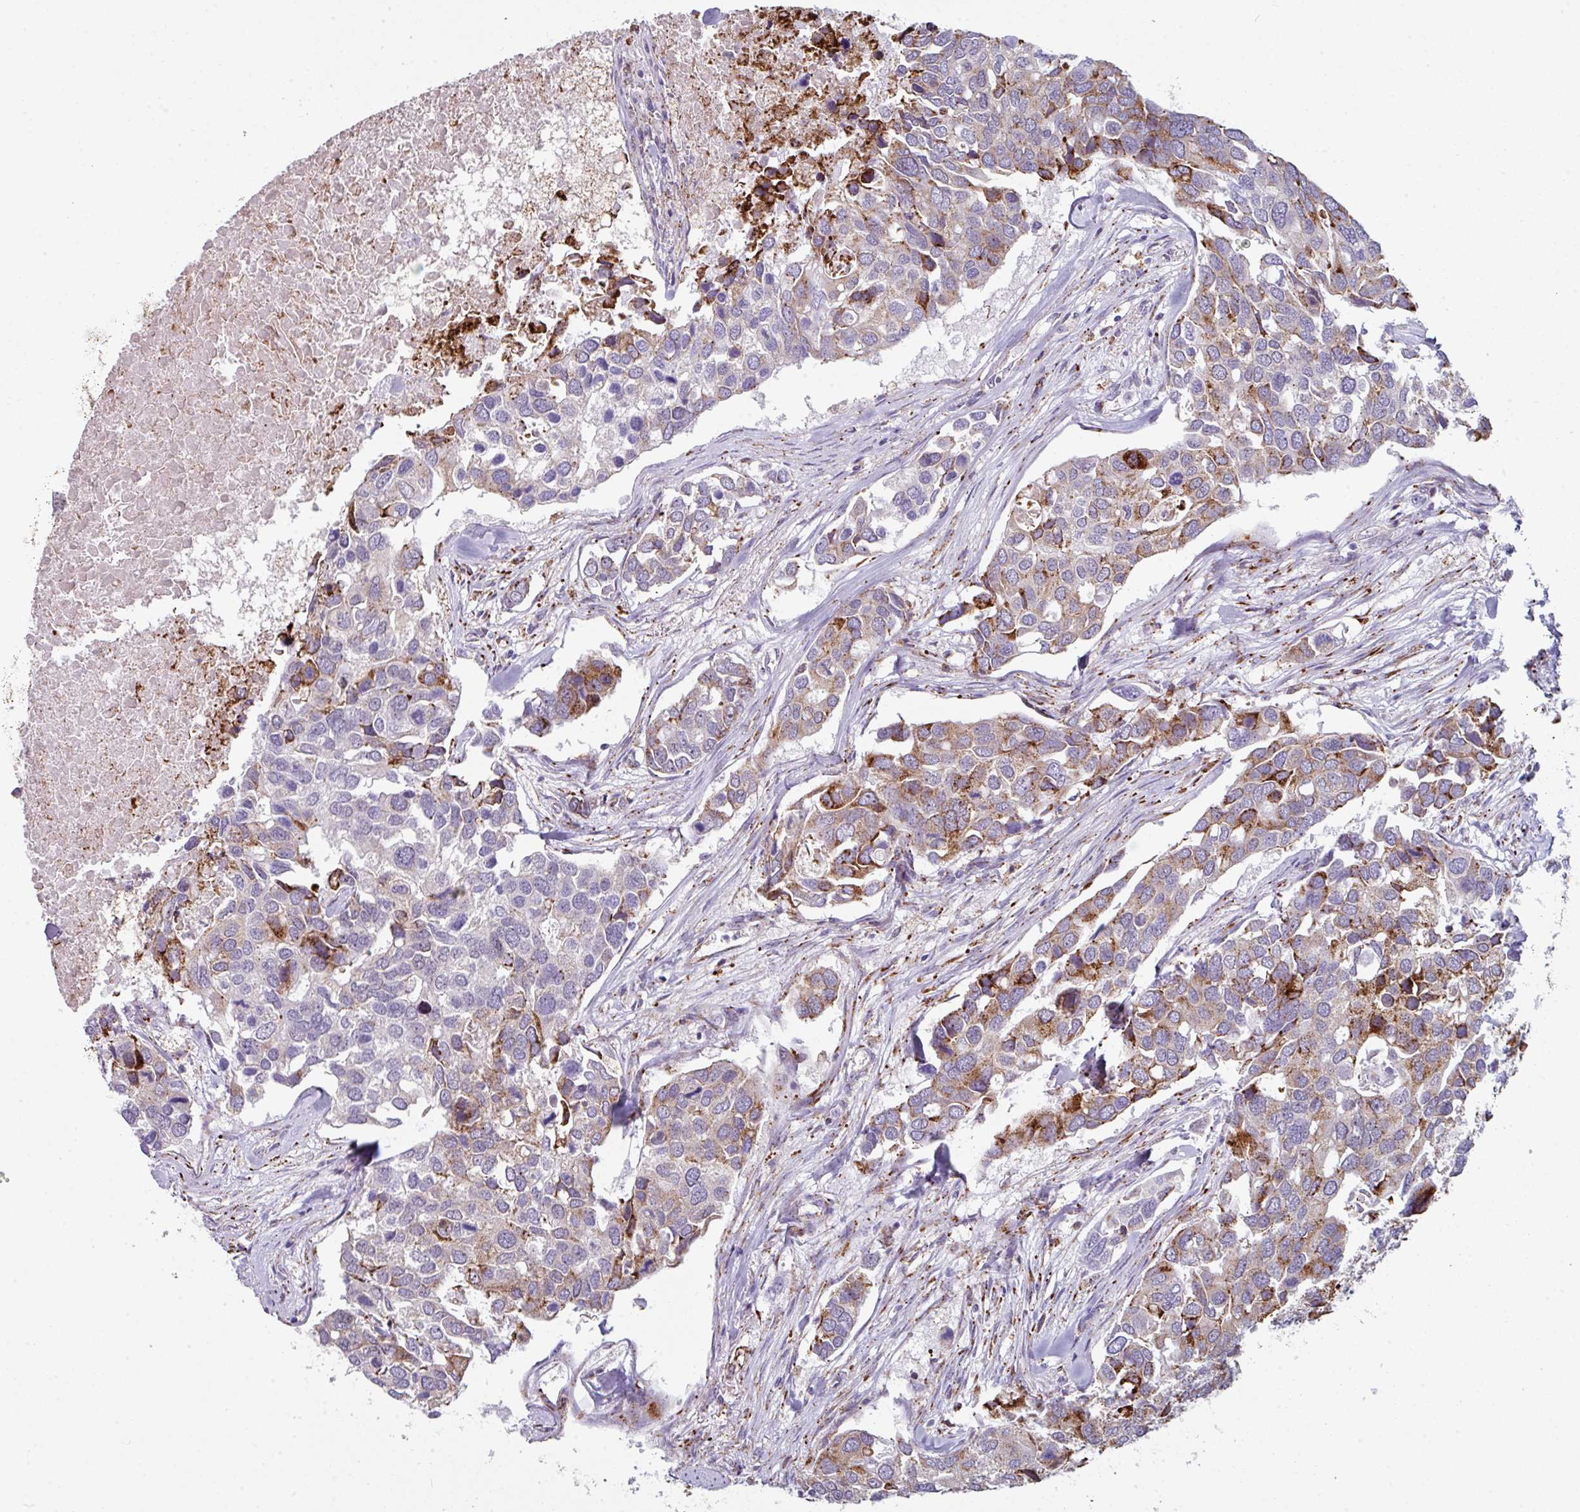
{"staining": {"intensity": "moderate", "quantity": "25%-75%", "location": "cytoplasmic/membranous"}, "tissue": "breast cancer", "cell_type": "Tumor cells", "image_type": "cancer", "snomed": [{"axis": "morphology", "description": "Duct carcinoma"}, {"axis": "topography", "description": "Breast"}], "caption": "An immunohistochemistry (IHC) photomicrograph of neoplastic tissue is shown. Protein staining in brown highlights moderate cytoplasmic/membranous positivity in infiltrating ductal carcinoma (breast) within tumor cells.", "gene": "BMS1", "patient": {"sex": "female", "age": 83}}